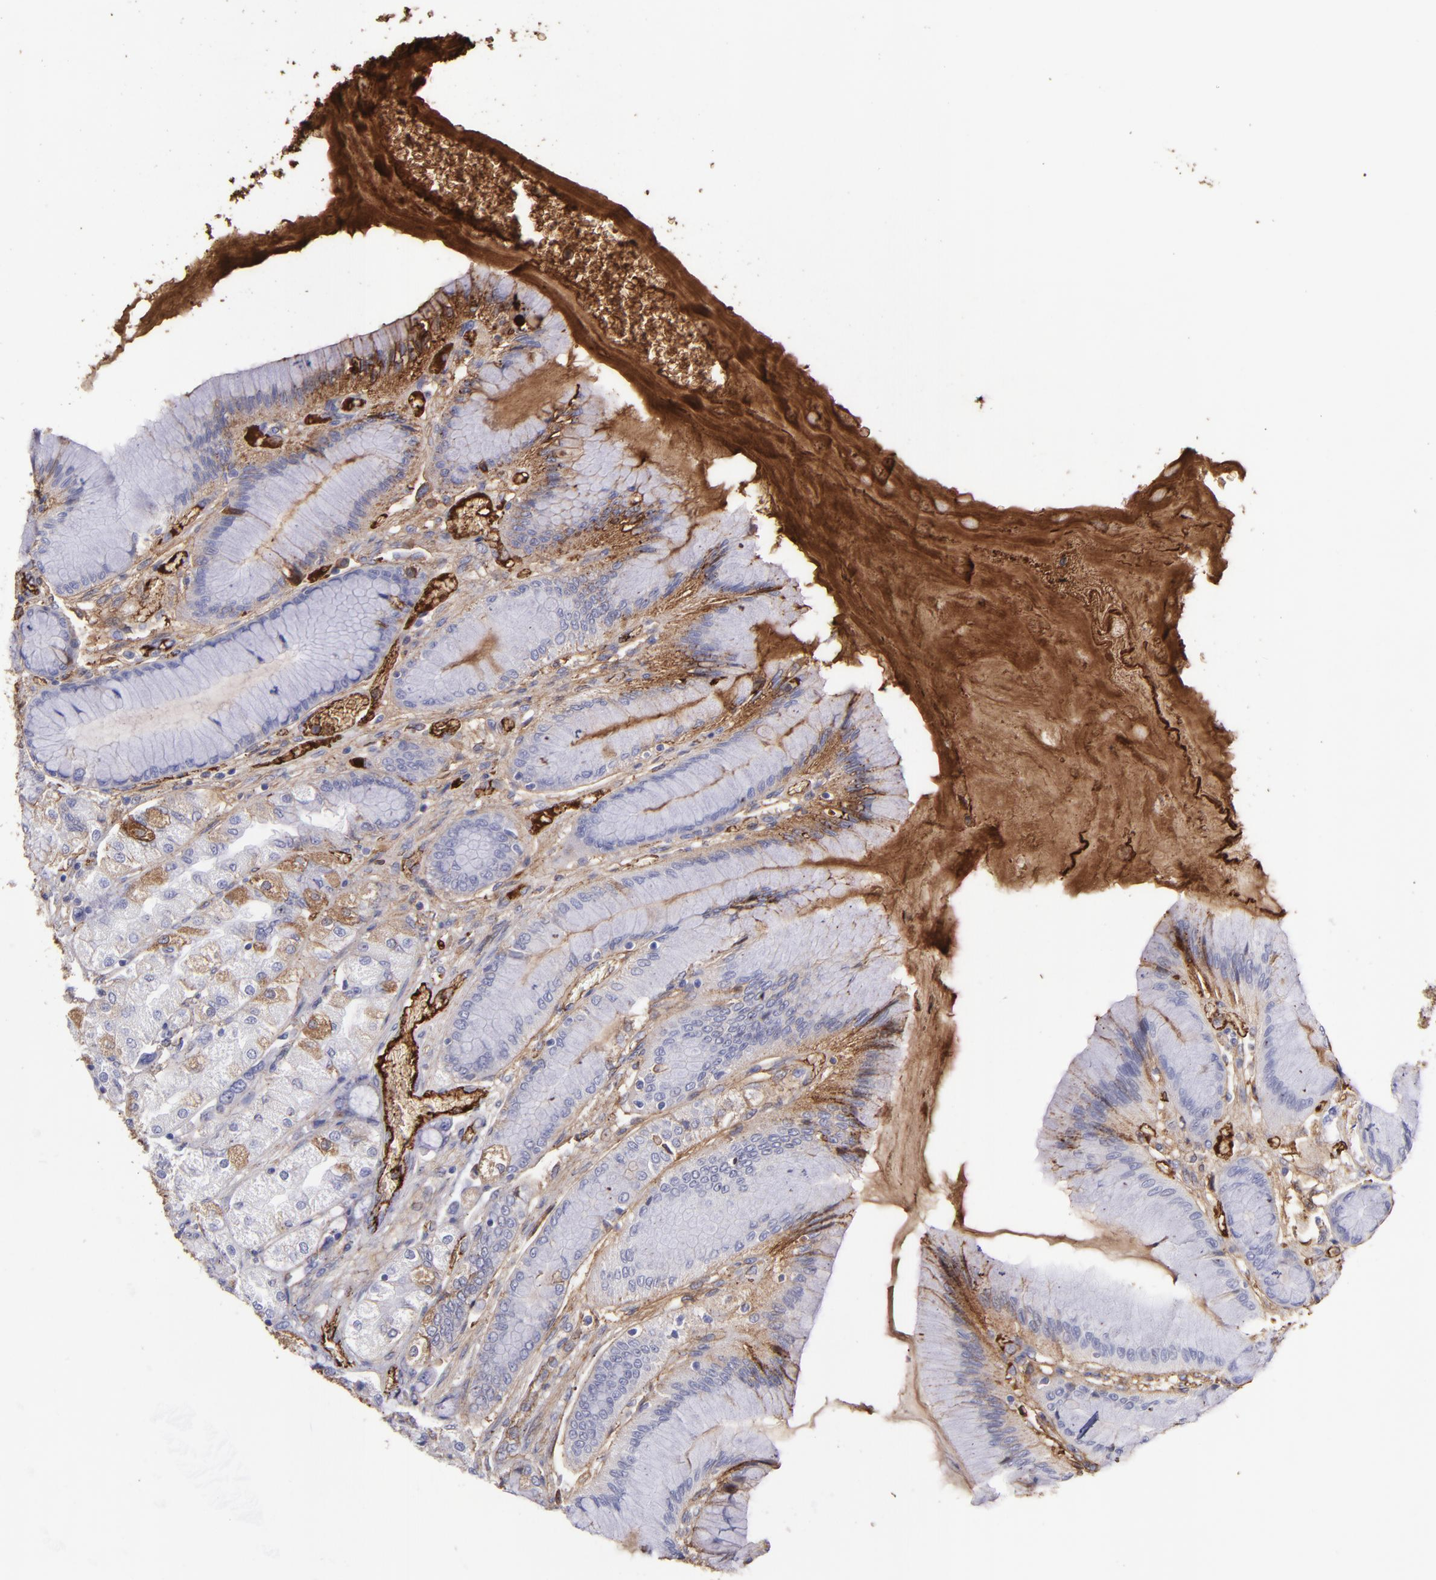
{"staining": {"intensity": "moderate", "quantity": "<25%", "location": "cytoplasmic/membranous"}, "tissue": "stomach", "cell_type": "Glandular cells", "image_type": "normal", "snomed": [{"axis": "morphology", "description": "Normal tissue, NOS"}, {"axis": "morphology", "description": "Adenocarcinoma, NOS"}, {"axis": "topography", "description": "Stomach"}, {"axis": "topography", "description": "Stomach, lower"}], "caption": "Immunohistochemistry histopathology image of benign human stomach stained for a protein (brown), which demonstrates low levels of moderate cytoplasmic/membranous positivity in approximately <25% of glandular cells.", "gene": "FGB", "patient": {"sex": "female", "age": 65}}